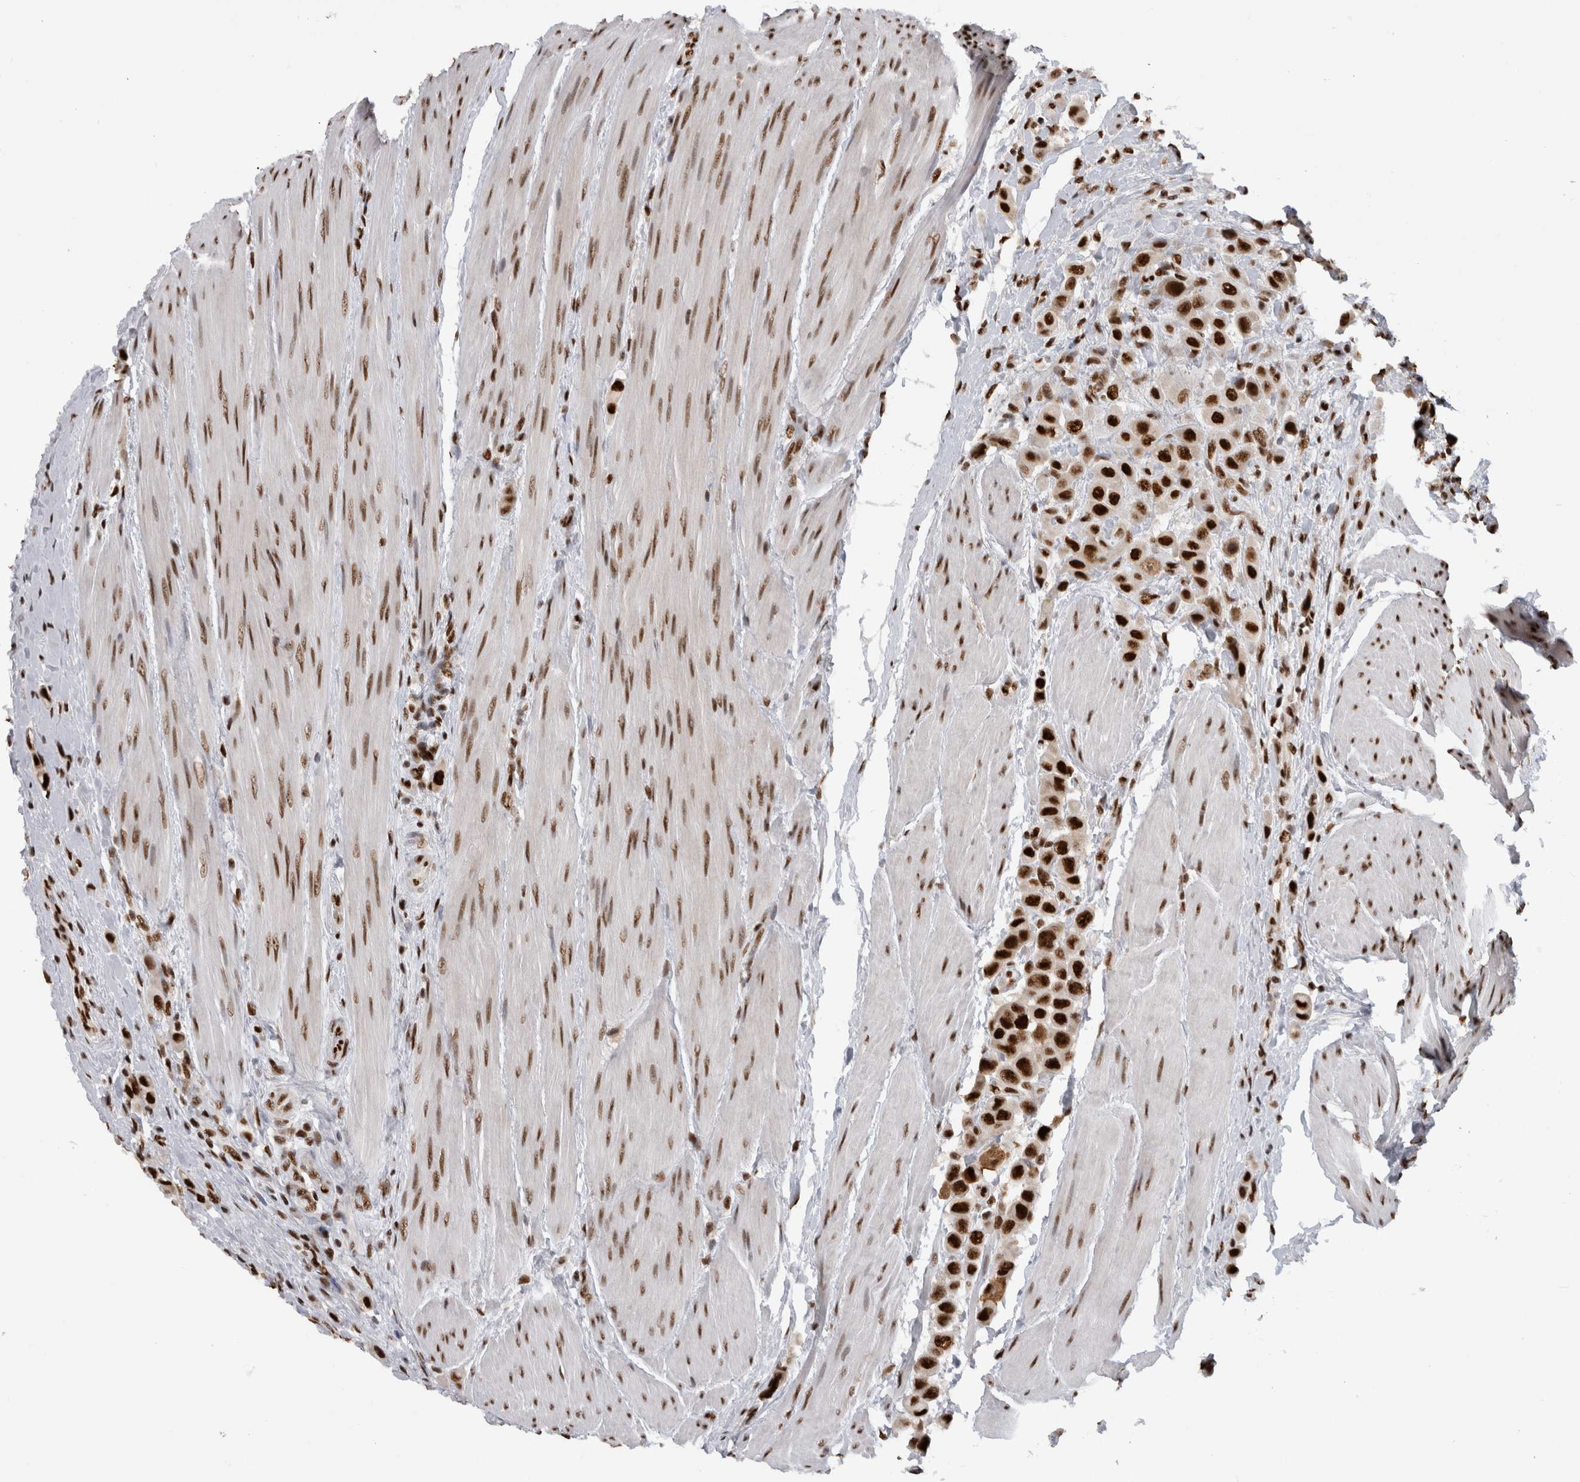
{"staining": {"intensity": "strong", "quantity": ">75%", "location": "nuclear"}, "tissue": "urothelial cancer", "cell_type": "Tumor cells", "image_type": "cancer", "snomed": [{"axis": "morphology", "description": "Urothelial carcinoma, High grade"}, {"axis": "topography", "description": "Urinary bladder"}], "caption": "Immunohistochemistry micrograph of neoplastic tissue: urothelial cancer stained using IHC exhibits high levels of strong protein expression localized specifically in the nuclear of tumor cells, appearing as a nuclear brown color.", "gene": "ZSCAN2", "patient": {"sex": "male", "age": 50}}